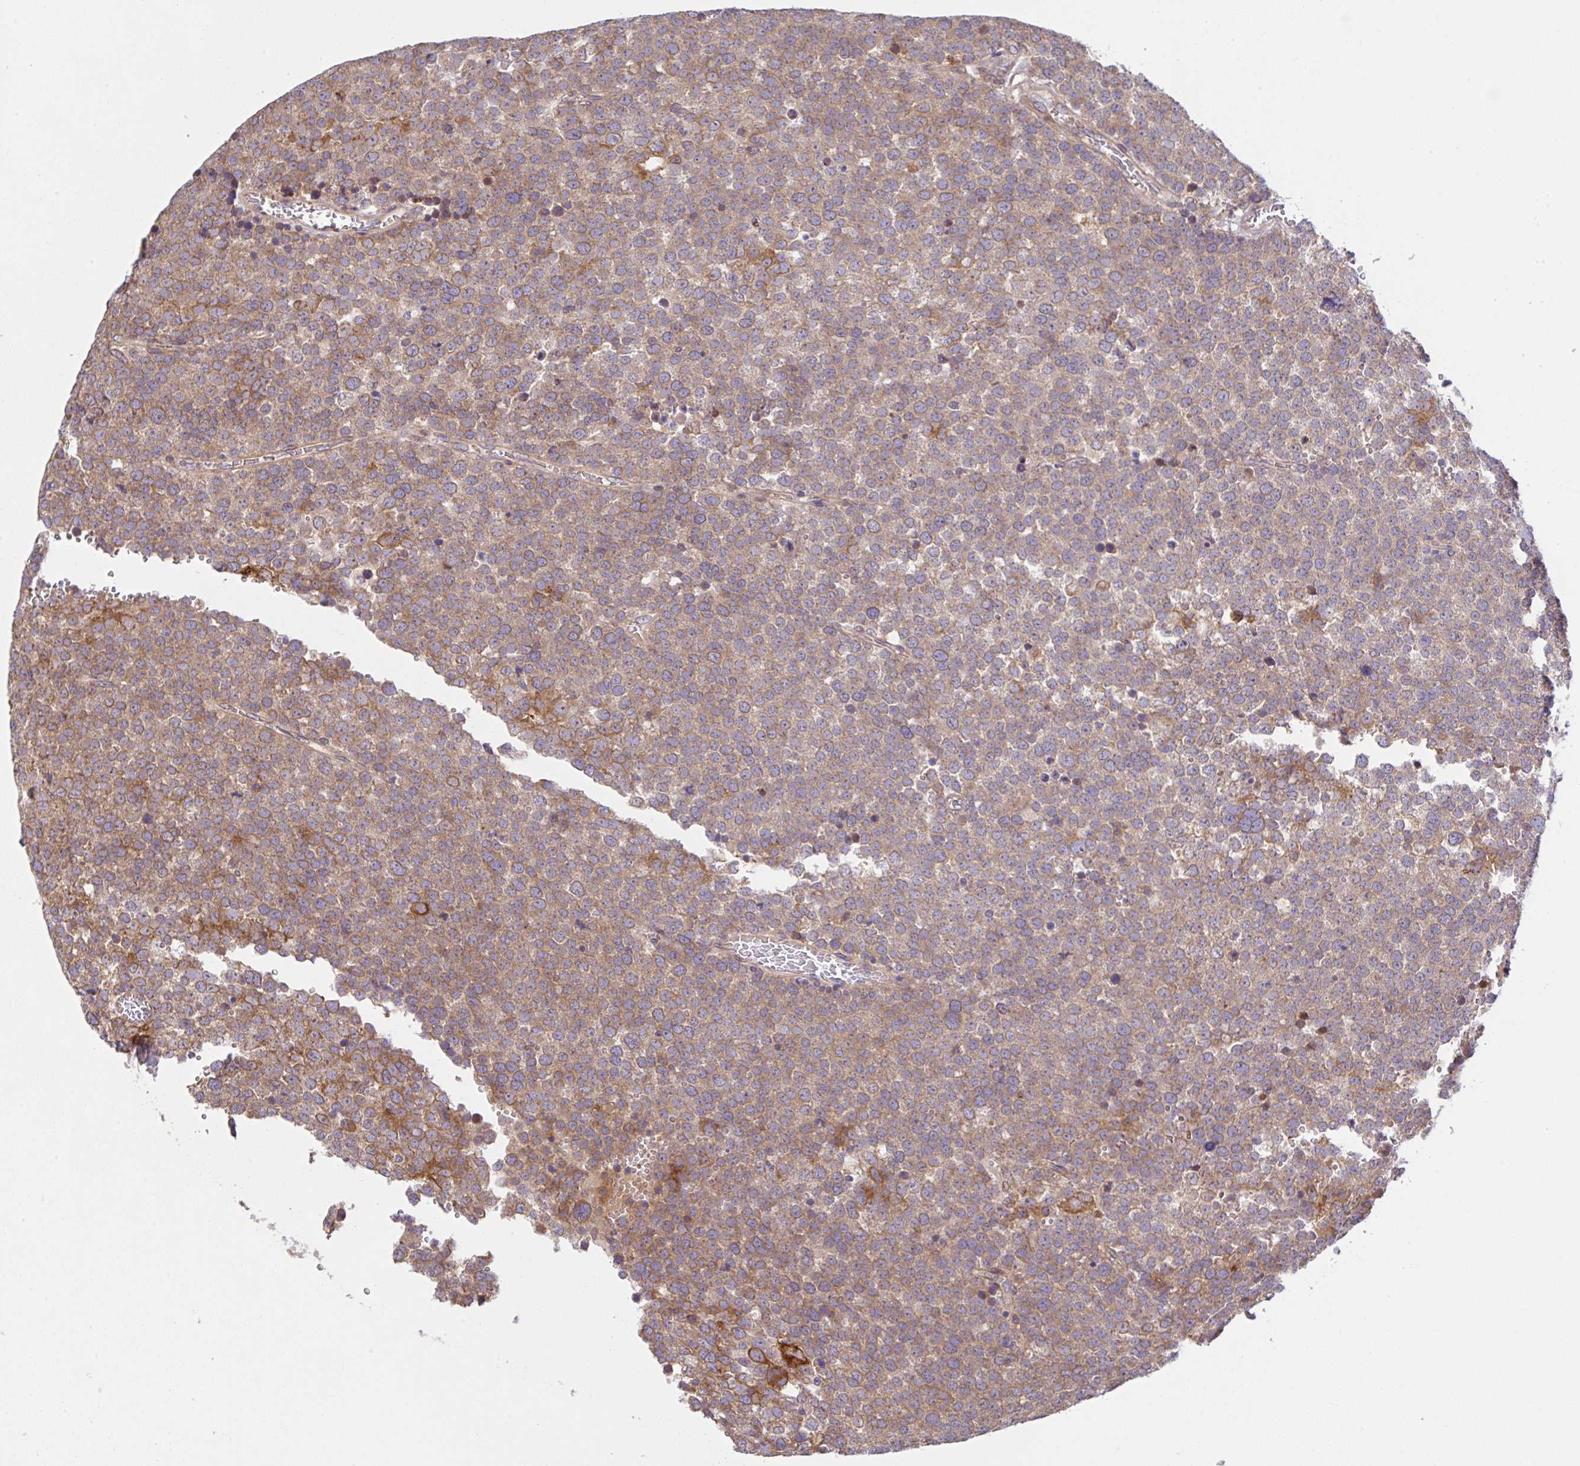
{"staining": {"intensity": "moderate", "quantity": ">75%", "location": "cytoplasmic/membranous"}, "tissue": "testis cancer", "cell_type": "Tumor cells", "image_type": "cancer", "snomed": [{"axis": "morphology", "description": "Seminoma, NOS"}, {"axis": "topography", "description": "Testis"}], "caption": "Protein expression analysis of human testis cancer (seminoma) reveals moderate cytoplasmic/membranous positivity in approximately >75% of tumor cells.", "gene": "UBE4A", "patient": {"sex": "male", "age": 71}}